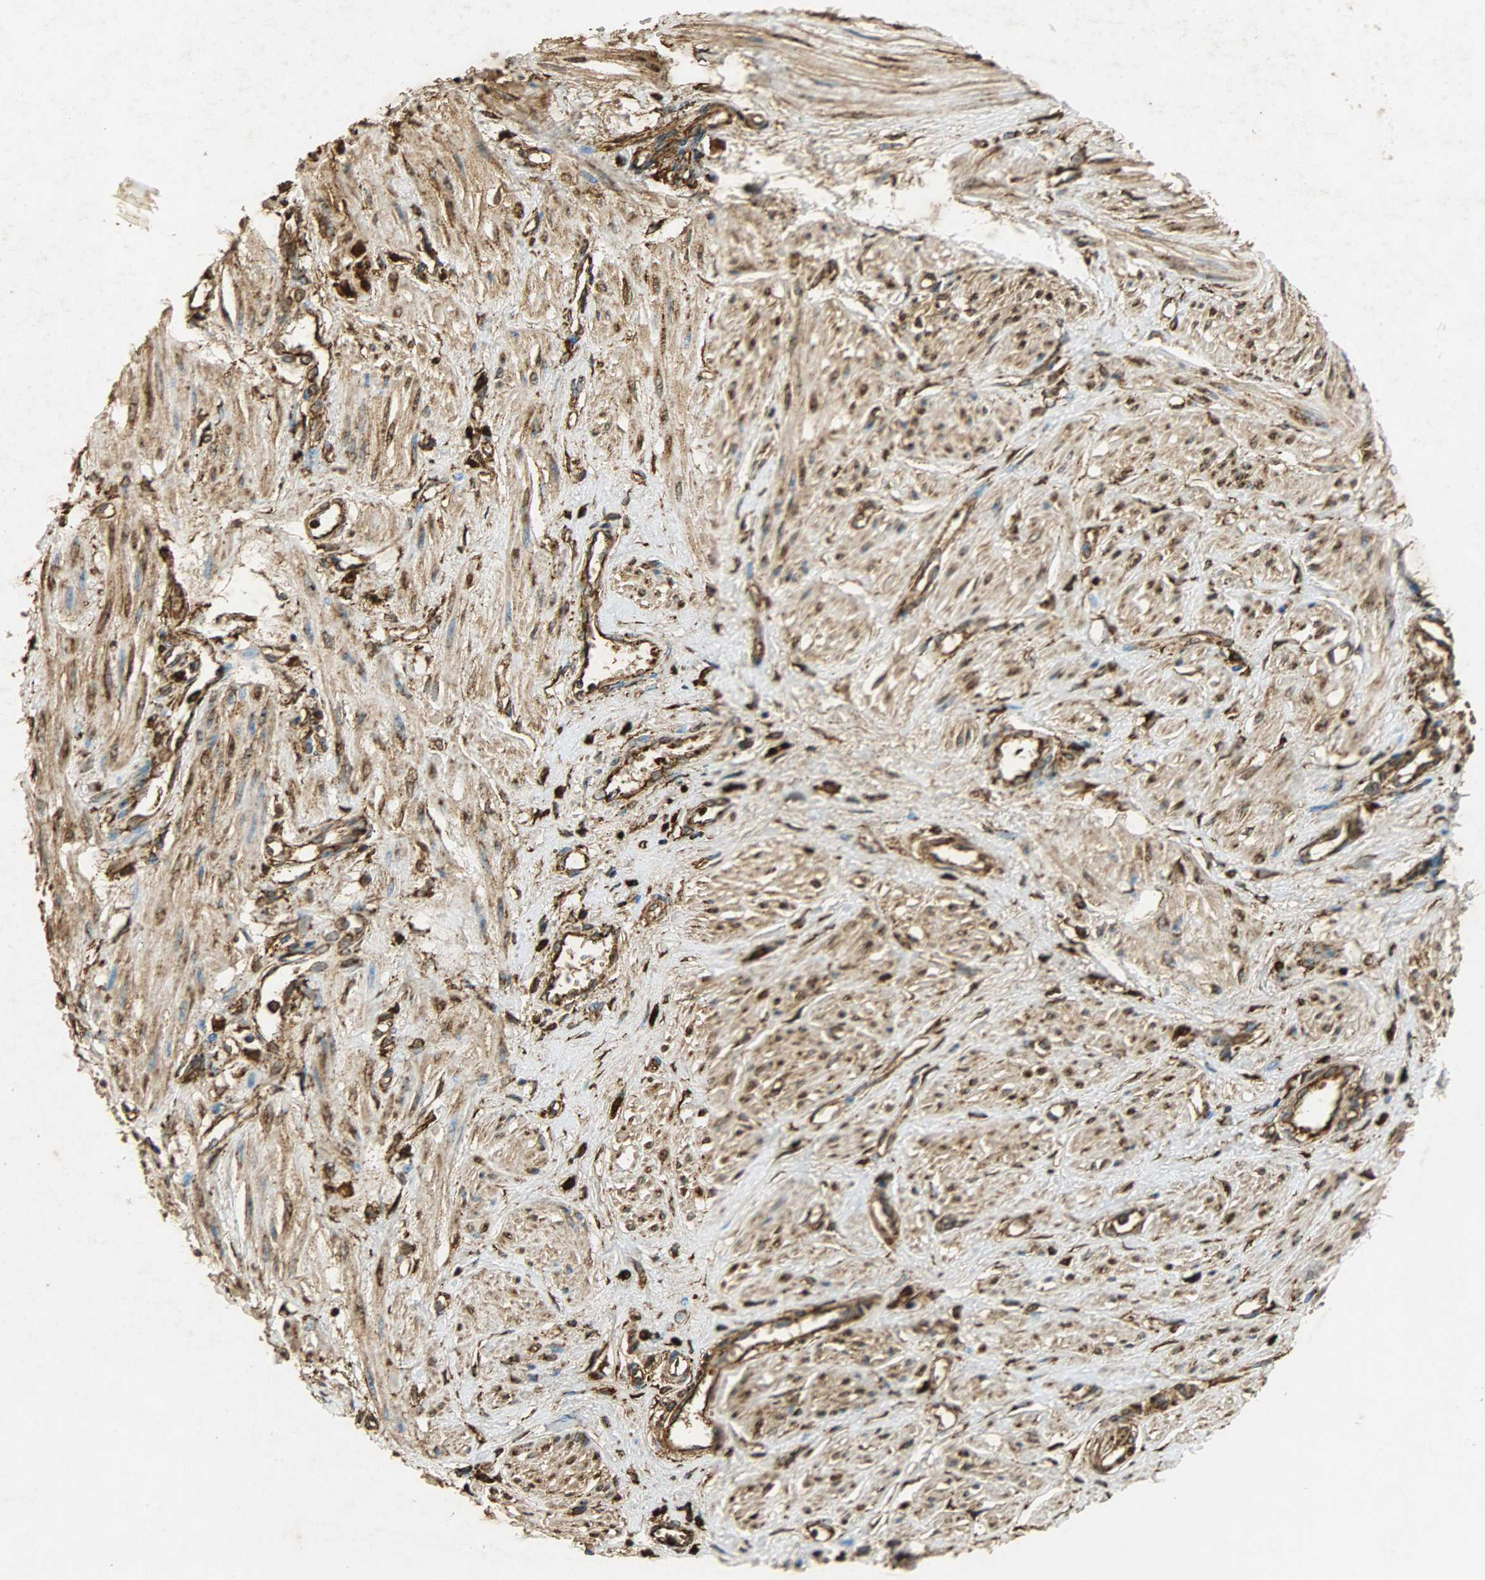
{"staining": {"intensity": "strong", "quantity": ">75%", "location": "cytoplasmic/membranous"}, "tissue": "smooth muscle", "cell_type": "Smooth muscle cells", "image_type": "normal", "snomed": [{"axis": "morphology", "description": "Normal tissue, NOS"}, {"axis": "topography", "description": "Smooth muscle"}, {"axis": "topography", "description": "Uterus"}], "caption": "Strong cytoplasmic/membranous positivity for a protein is present in approximately >75% of smooth muscle cells of unremarkable smooth muscle using IHC.", "gene": "HSP90B1", "patient": {"sex": "female", "age": 39}}